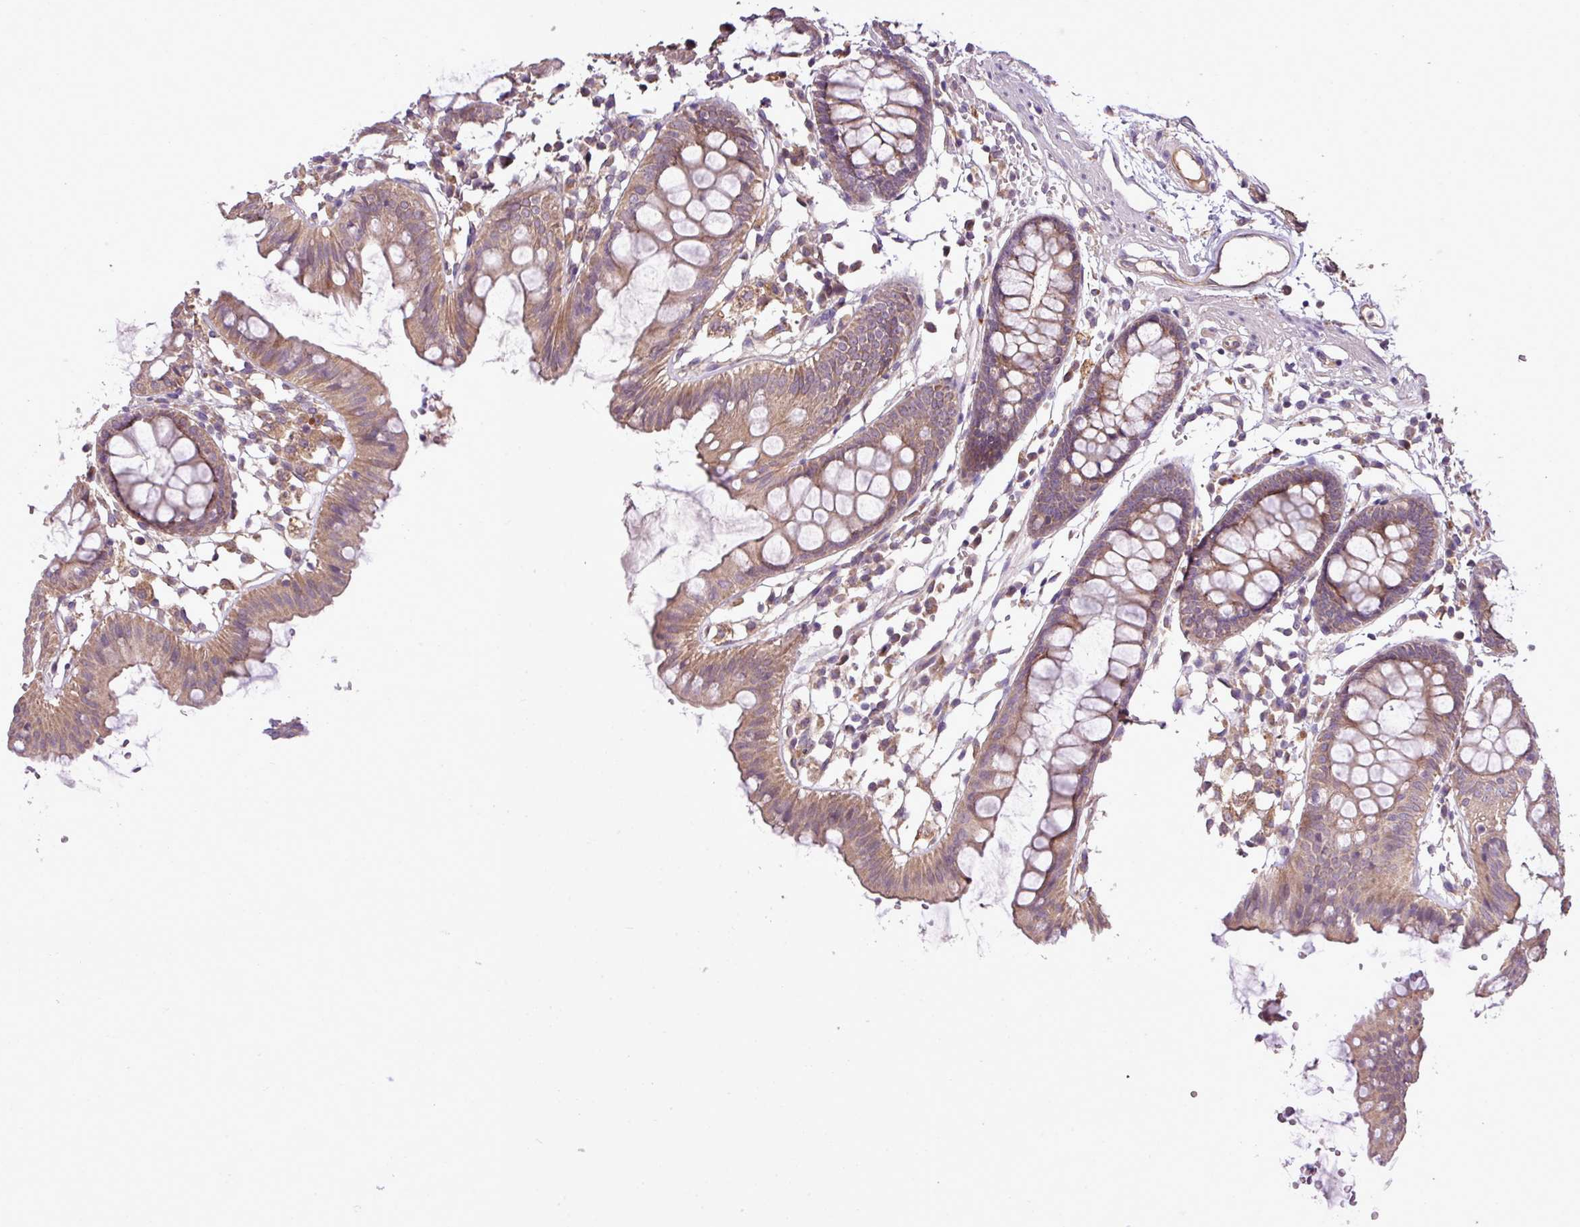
{"staining": {"intensity": "moderate", "quantity": ">75%", "location": "cytoplasmic/membranous"}, "tissue": "colon", "cell_type": "Endothelial cells", "image_type": "normal", "snomed": [{"axis": "morphology", "description": "Normal tissue, NOS"}, {"axis": "topography", "description": "Colon"}], "caption": "Brown immunohistochemical staining in unremarkable human colon reveals moderate cytoplasmic/membranous staining in approximately >75% of endothelial cells.", "gene": "XIAP", "patient": {"sex": "female", "age": 84}}